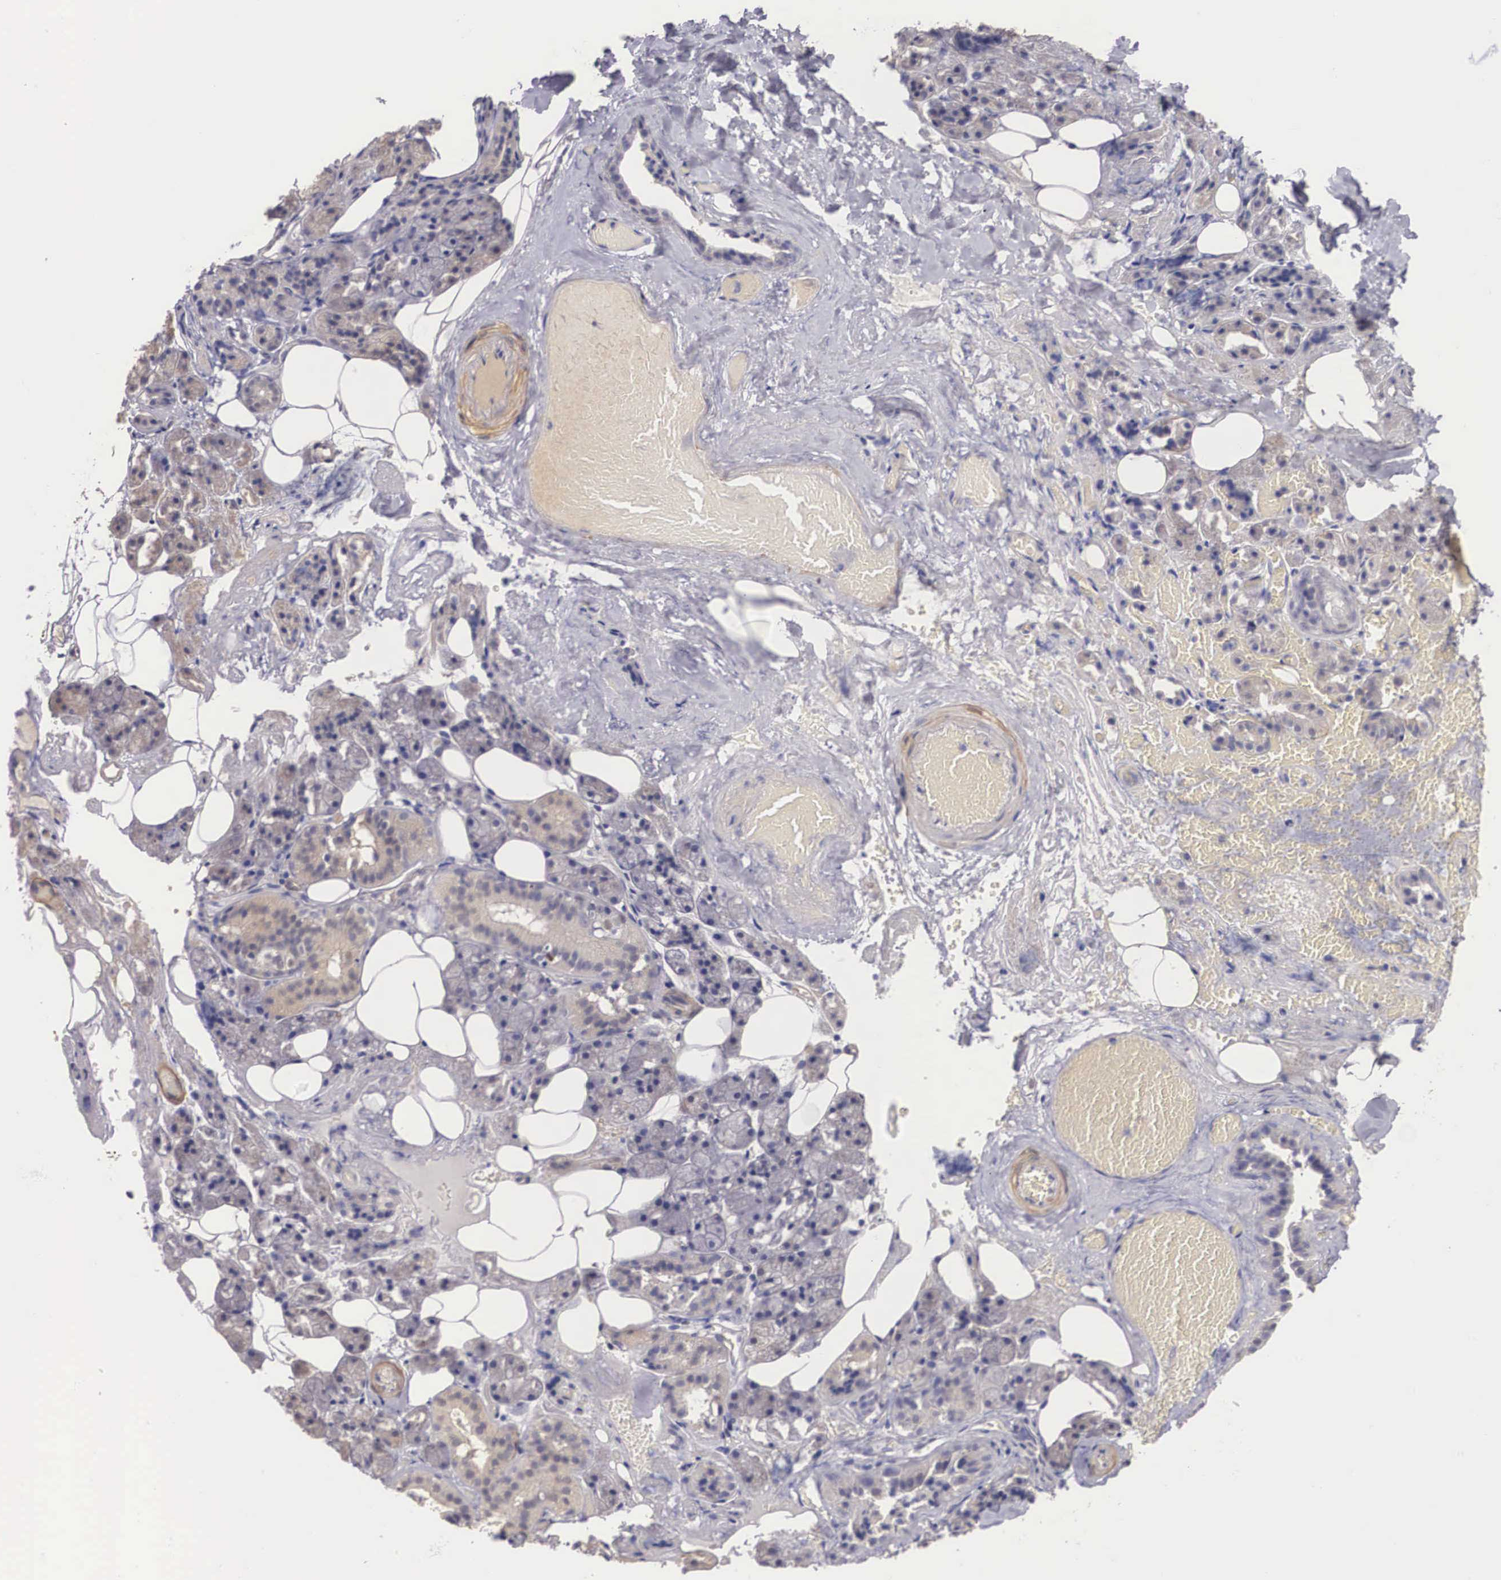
{"staining": {"intensity": "negative", "quantity": "none", "location": "none"}, "tissue": "salivary gland", "cell_type": "Glandular cells", "image_type": "normal", "snomed": [{"axis": "morphology", "description": "Normal tissue, NOS"}, {"axis": "topography", "description": "Salivary gland"}], "caption": "This is a histopathology image of immunohistochemistry staining of normal salivary gland, which shows no expression in glandular cells. (DAB (3,3'-diaminobenzidine) immunohistochemistry (IHC) with hematoxylin counter stain).", "gene": "ENOX2", "patient": {"sex": "female", "age": 55}}